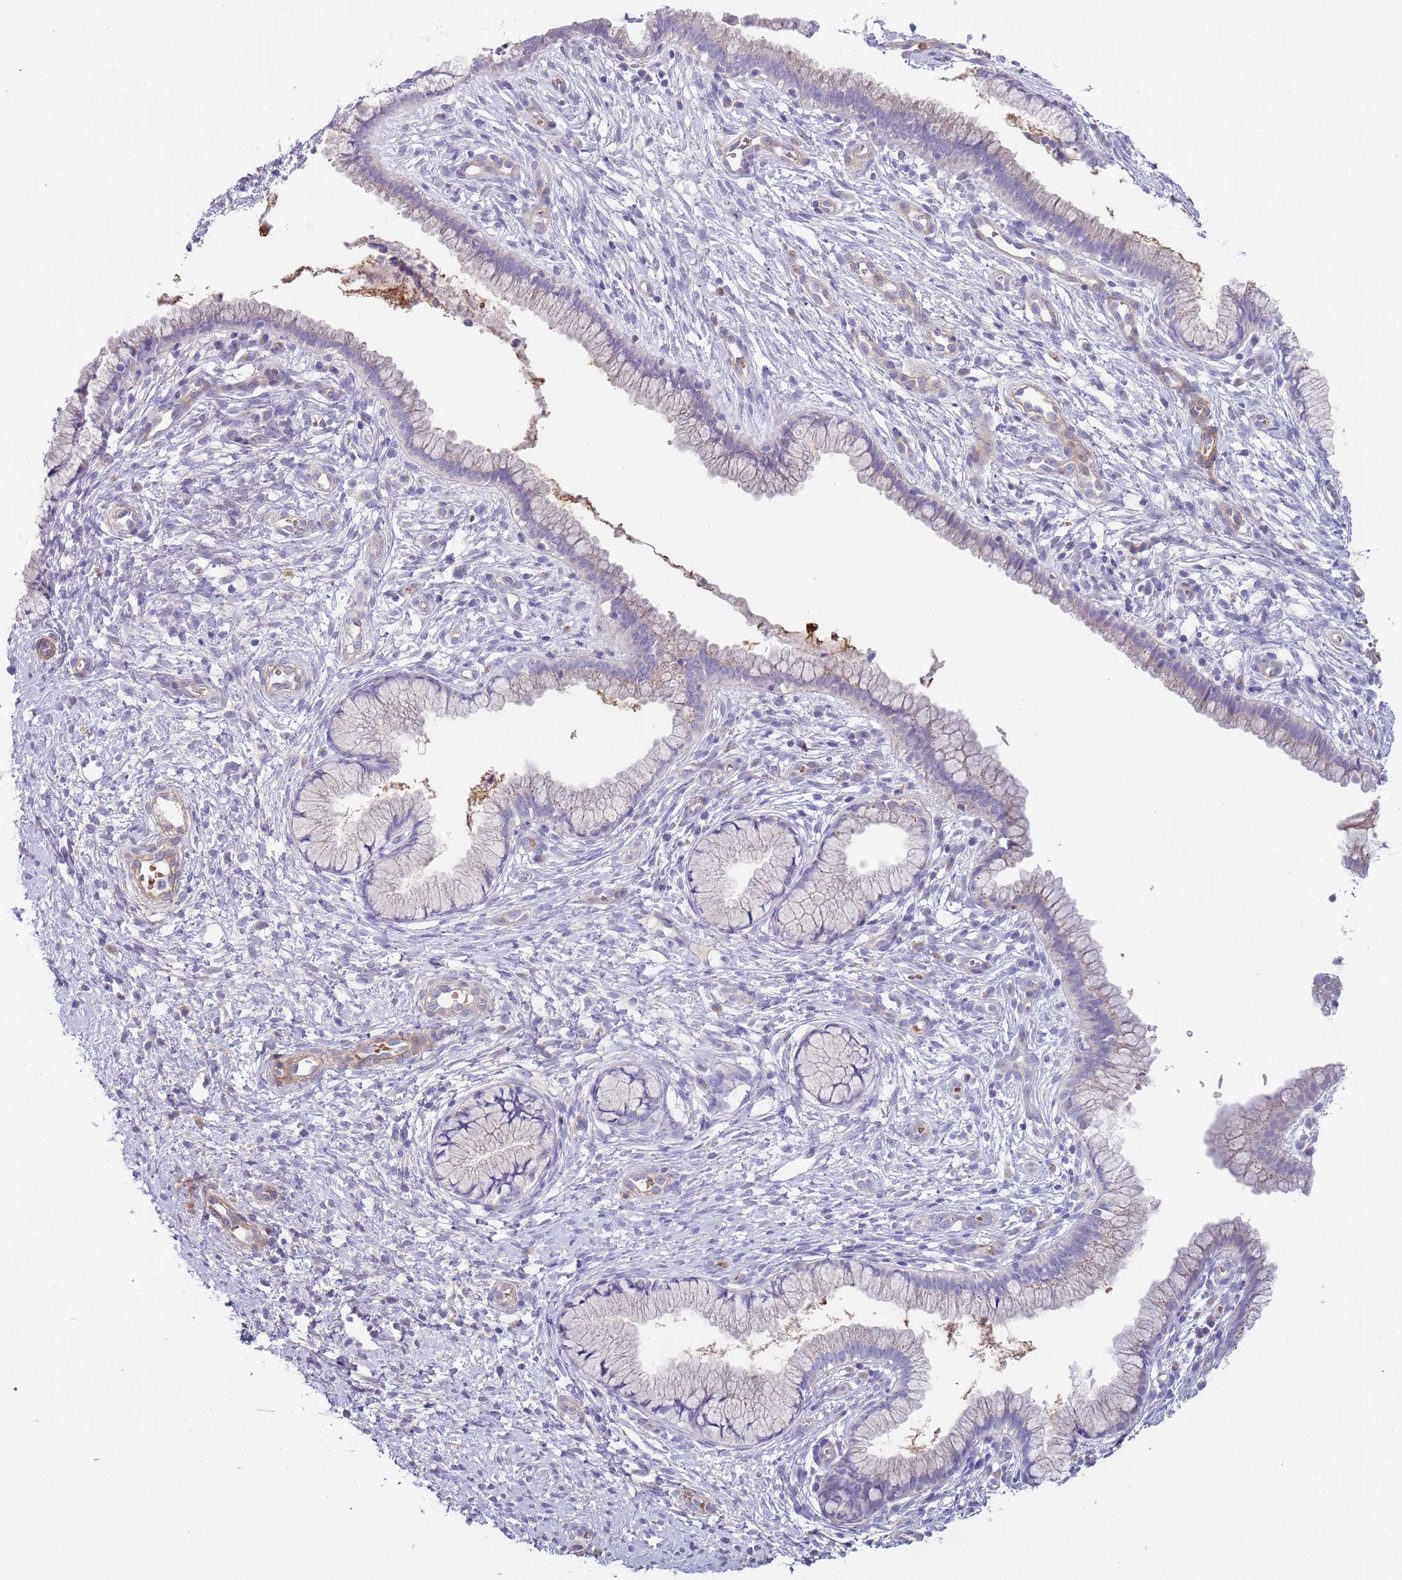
{"staining": {"intensity": "weak", "quantity": "<25%", "location": "cytoplasmic/membranous"}, "tissue": "cervix", "cell_type": "Glandular cells", "image_type": "normal", "snomed": [{"axis": "morphology", "description": "Normal tissue, NOS"}, {"axis": "topography", "description": "Cervix"}], "caption": "The photomicrograph demonstrates no staining of glandular cells in unremarkable cervix. (DAB (3,3'-diaminobenzidine) immunohistochemistry (IHC) with hematoxylin counter stain).", "gene": "TINAGL1", "patient": {"sex": "female", "age": 36}}